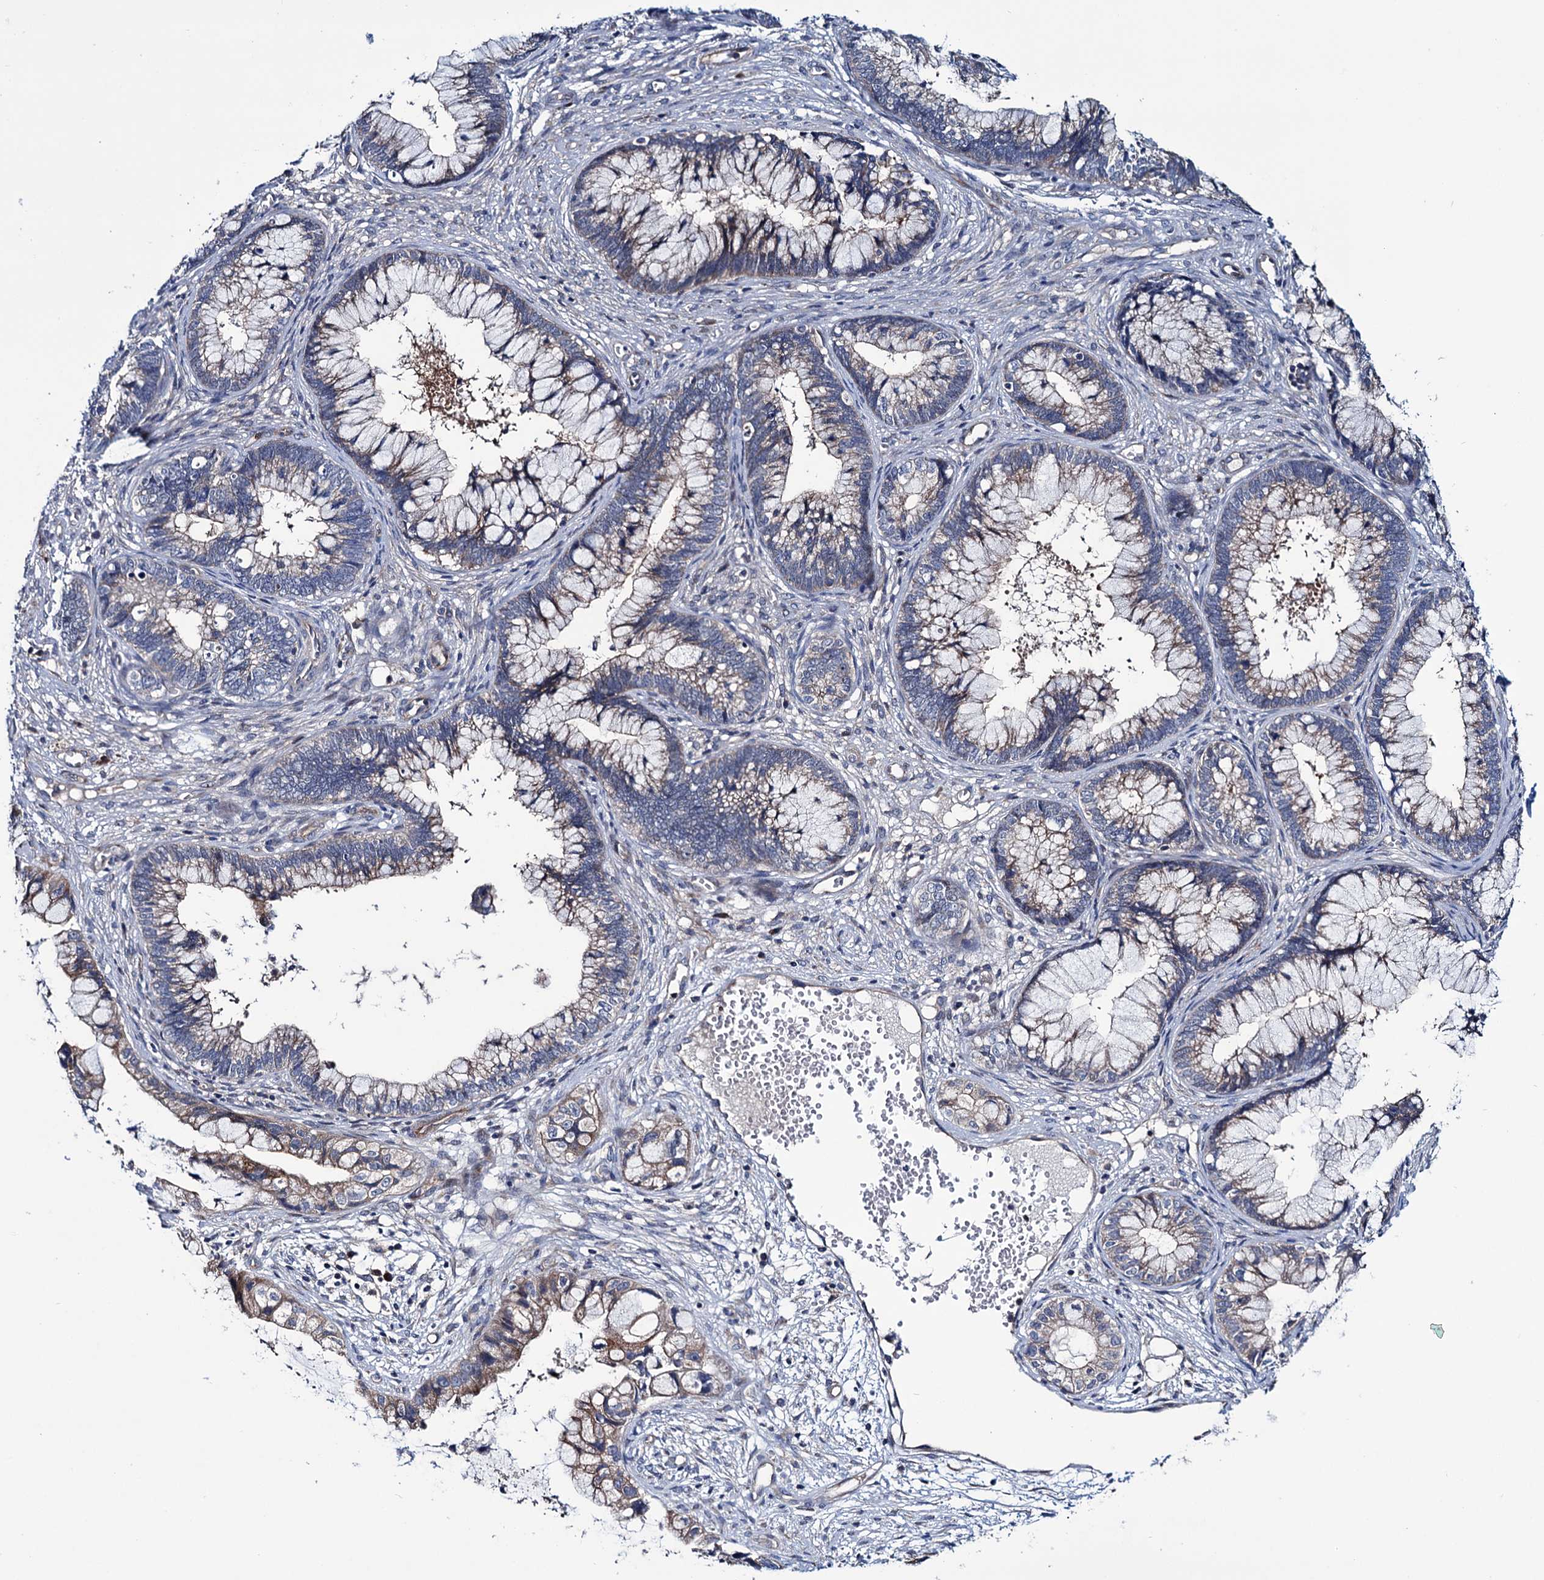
{"staining": {"intensity": "weak", "quantity": "25%-75%", "location": "cytoplasmic/membranous"}, "tissue": "cervical cancer", "cell_type": "Tumor cells", "image_type": "cancer", "snomed": [{"axis": "morphology", "description": "Adenocarcinoma, NOS"}, {"axis": "topography", "description": "Cervix"}], "caption": "An image of human cervical adenocarcinoma stained for a protein reveals weak cytoplasmic/membranous brown staining in tumor cells.", "gene": "EYA4", "patient": {"sex": "female", "age": 44}}